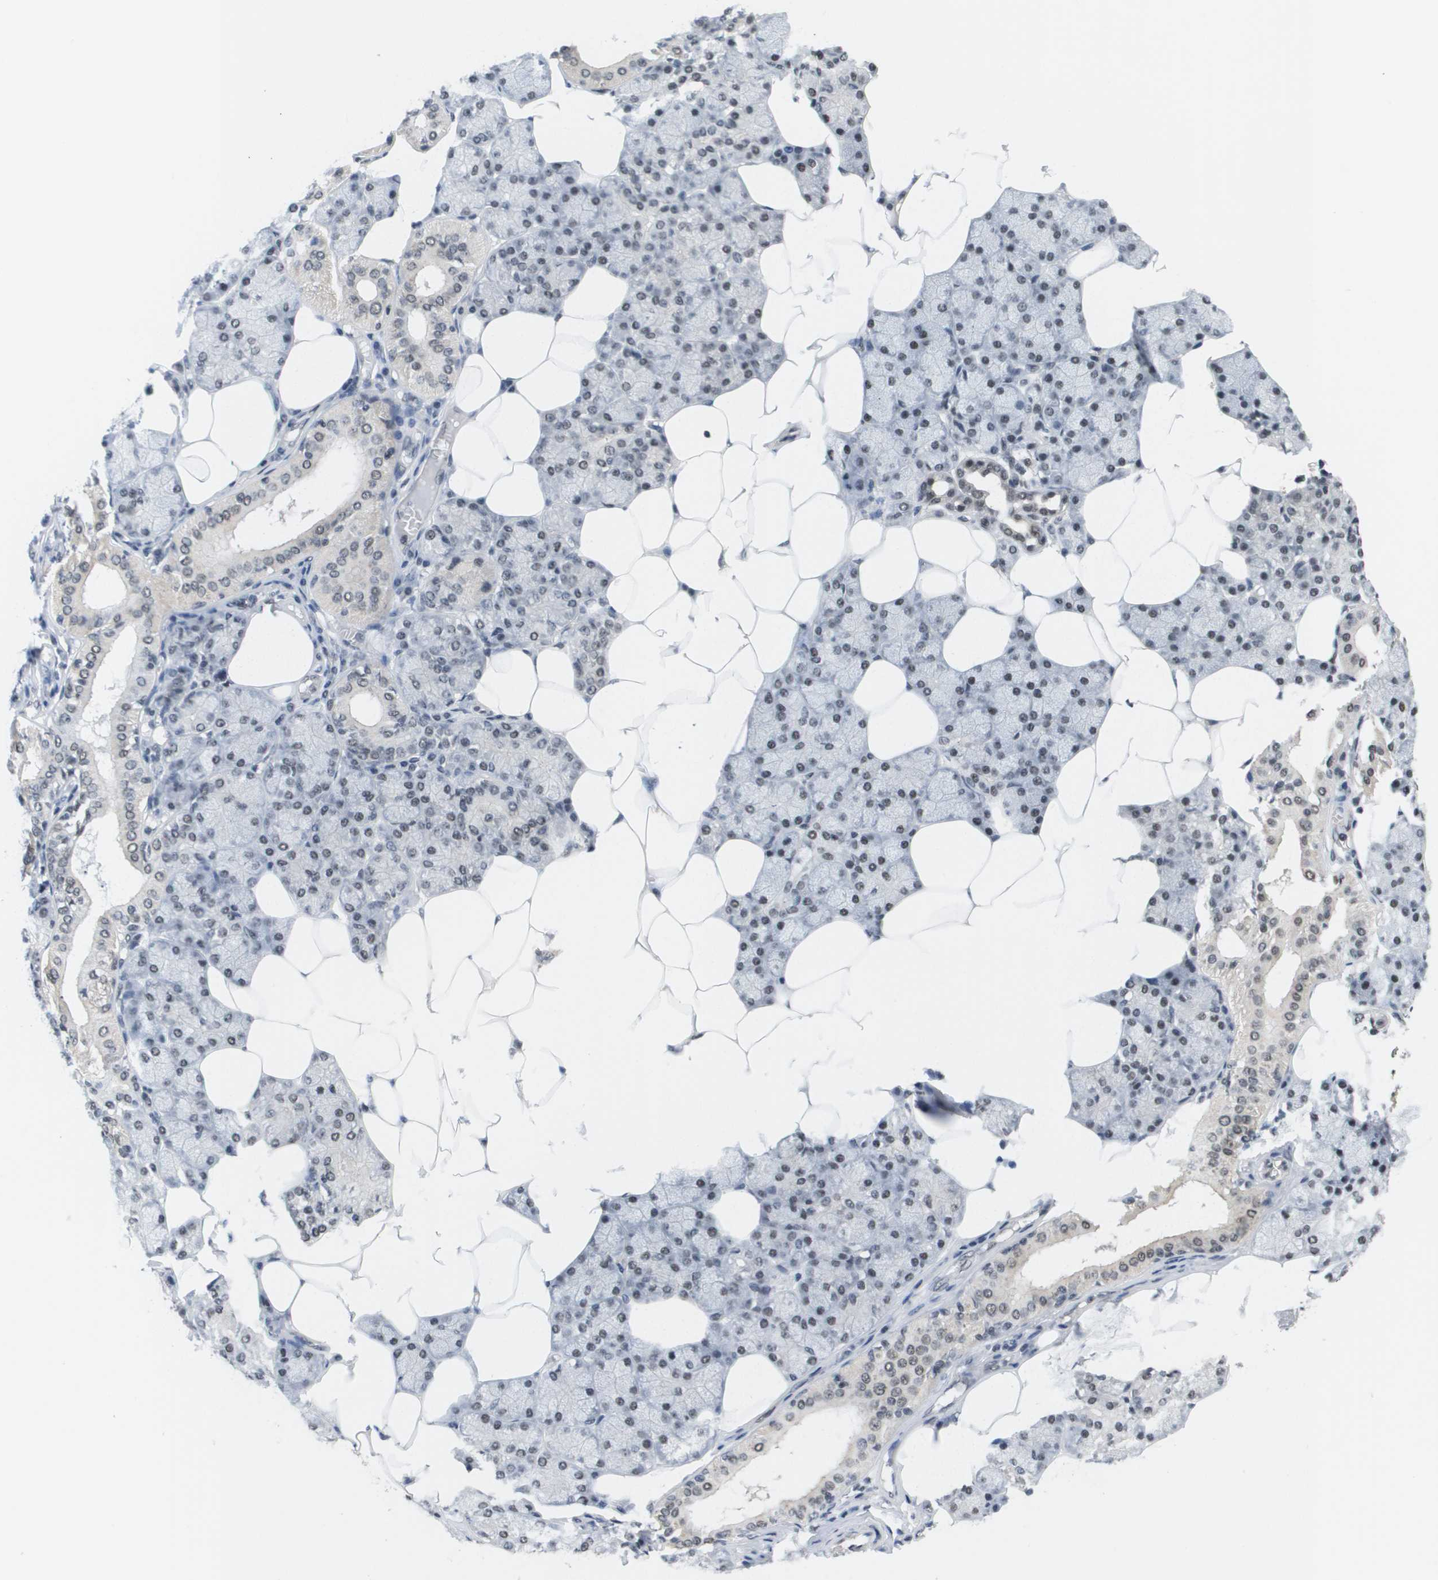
{"staining": {"intensity": "weak", "quantity": "25%-75%", "location": "nuclear"}, "tissue": "salivary gland", "cell_type": "Glandular cells", "image_type": "normal", "snomed": [{"axis": "morphology", "description": "Normal tissue, NOS"}, {"axis": "topography", "description": "Salivary gland"}], "caption": "Protein expression analysis of unremarkable salivary gland displays weak nuclear staining in approximately 25%-75% of glandular cells.", "gene": "ISY1", "patient": {"sex": "male", "age": 62}}